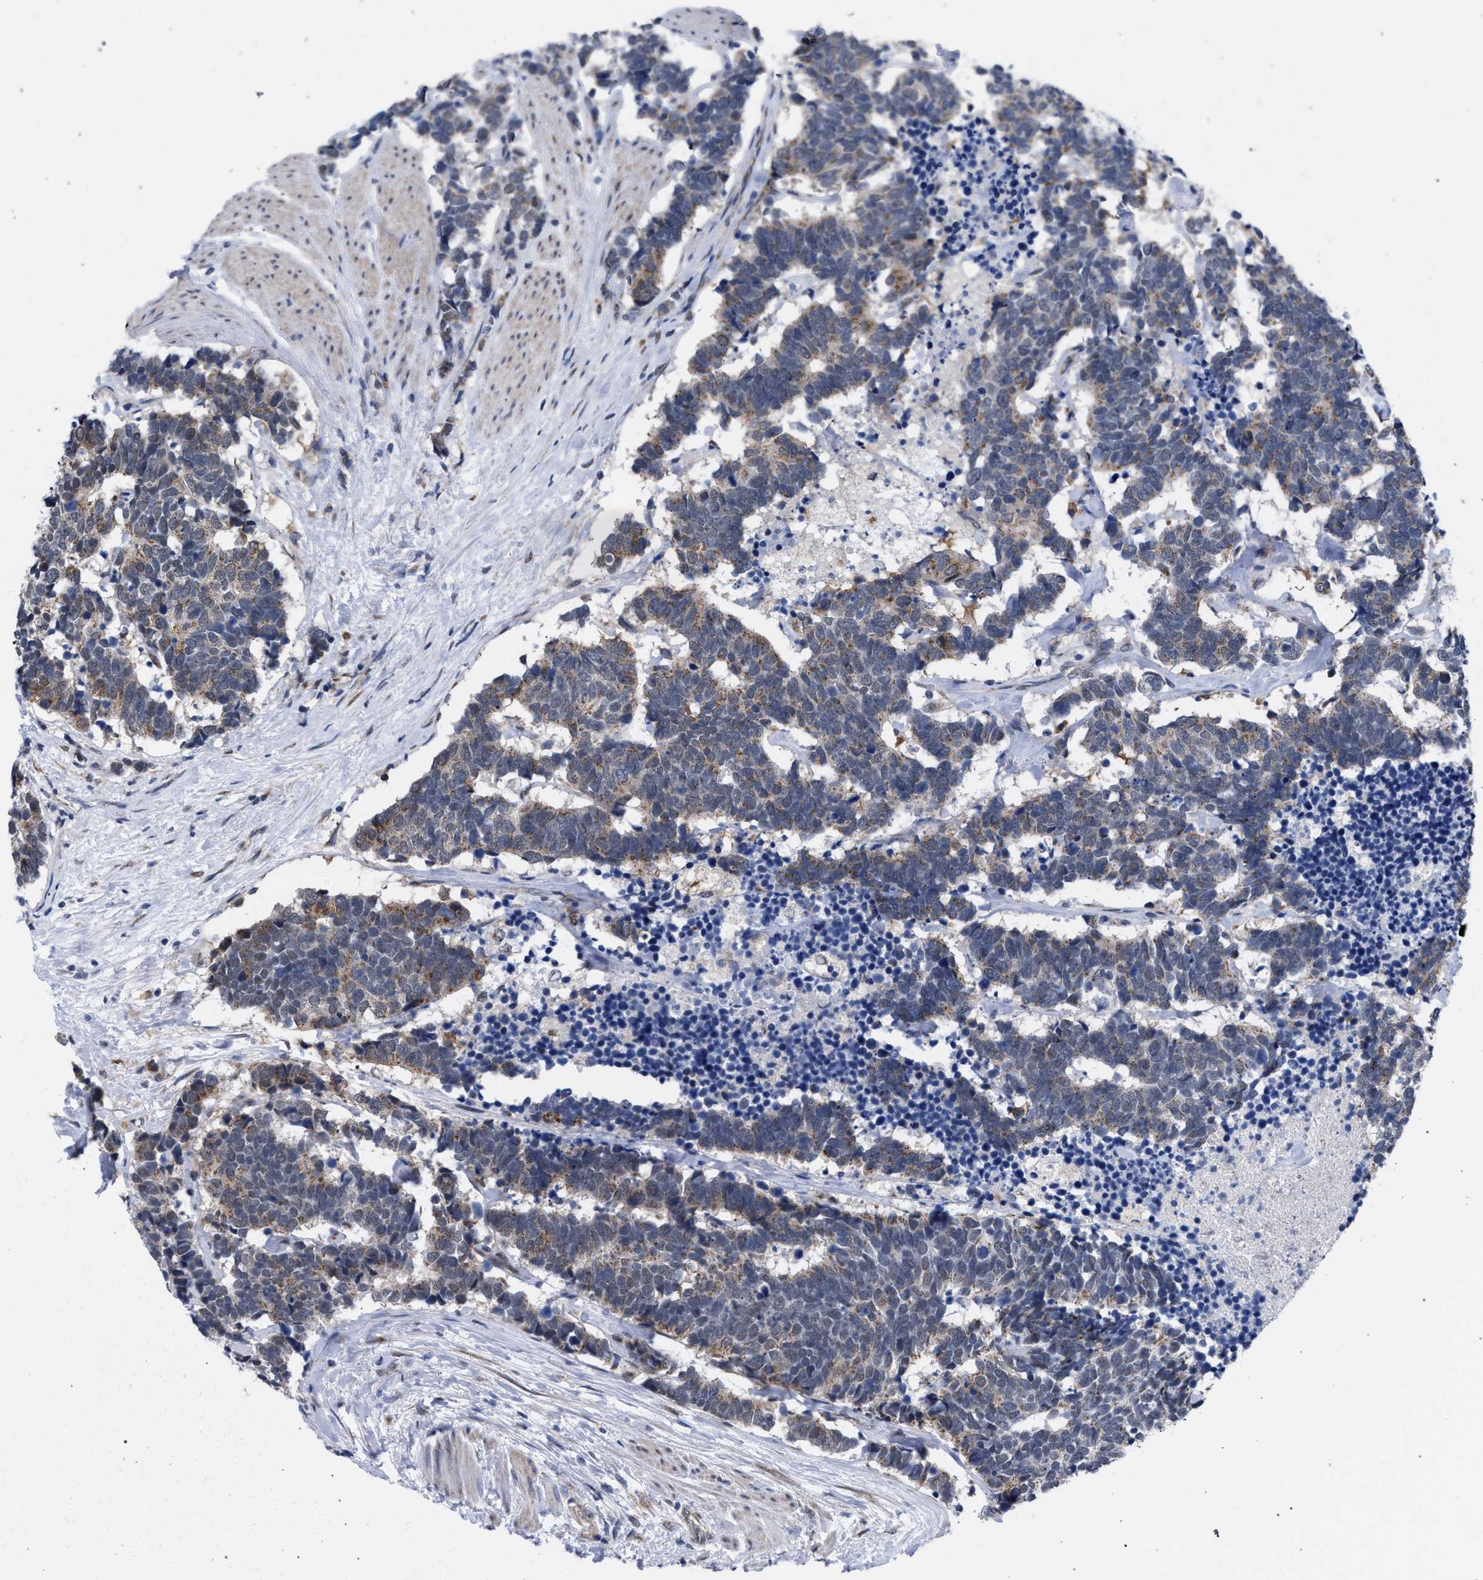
{"staining": {"intensity": "weak", "quantity": "25%-75%", "location": "cytoplasmic/membranous"}, "tissue": "carcinoid", "cell_type": "Tumor cells", "image_type": "cancer", "snomed": [{"axis": "morphology", "description": "Carcinoma, NOS"}, {"axis": "morphology", "description": "Carcinoid, malignant, NOS"}, {"axis": "topography", "description": "Urinary bladder"}], "caption": "Immunohistochemistry (IHC) of human carcinoid (malignant) reveals low levels of weak cytoplasmic/membranous positivity in about 25%-75% of tumor cells. The staining is performed using DAB (3,3'-diaminobenzidine) brown chromogen to label protein expression. The nuclei are counter-stained blue using hematoxylin.", "gene": "GOLGA2", "patient": {"sex": "male", "age": 57}}